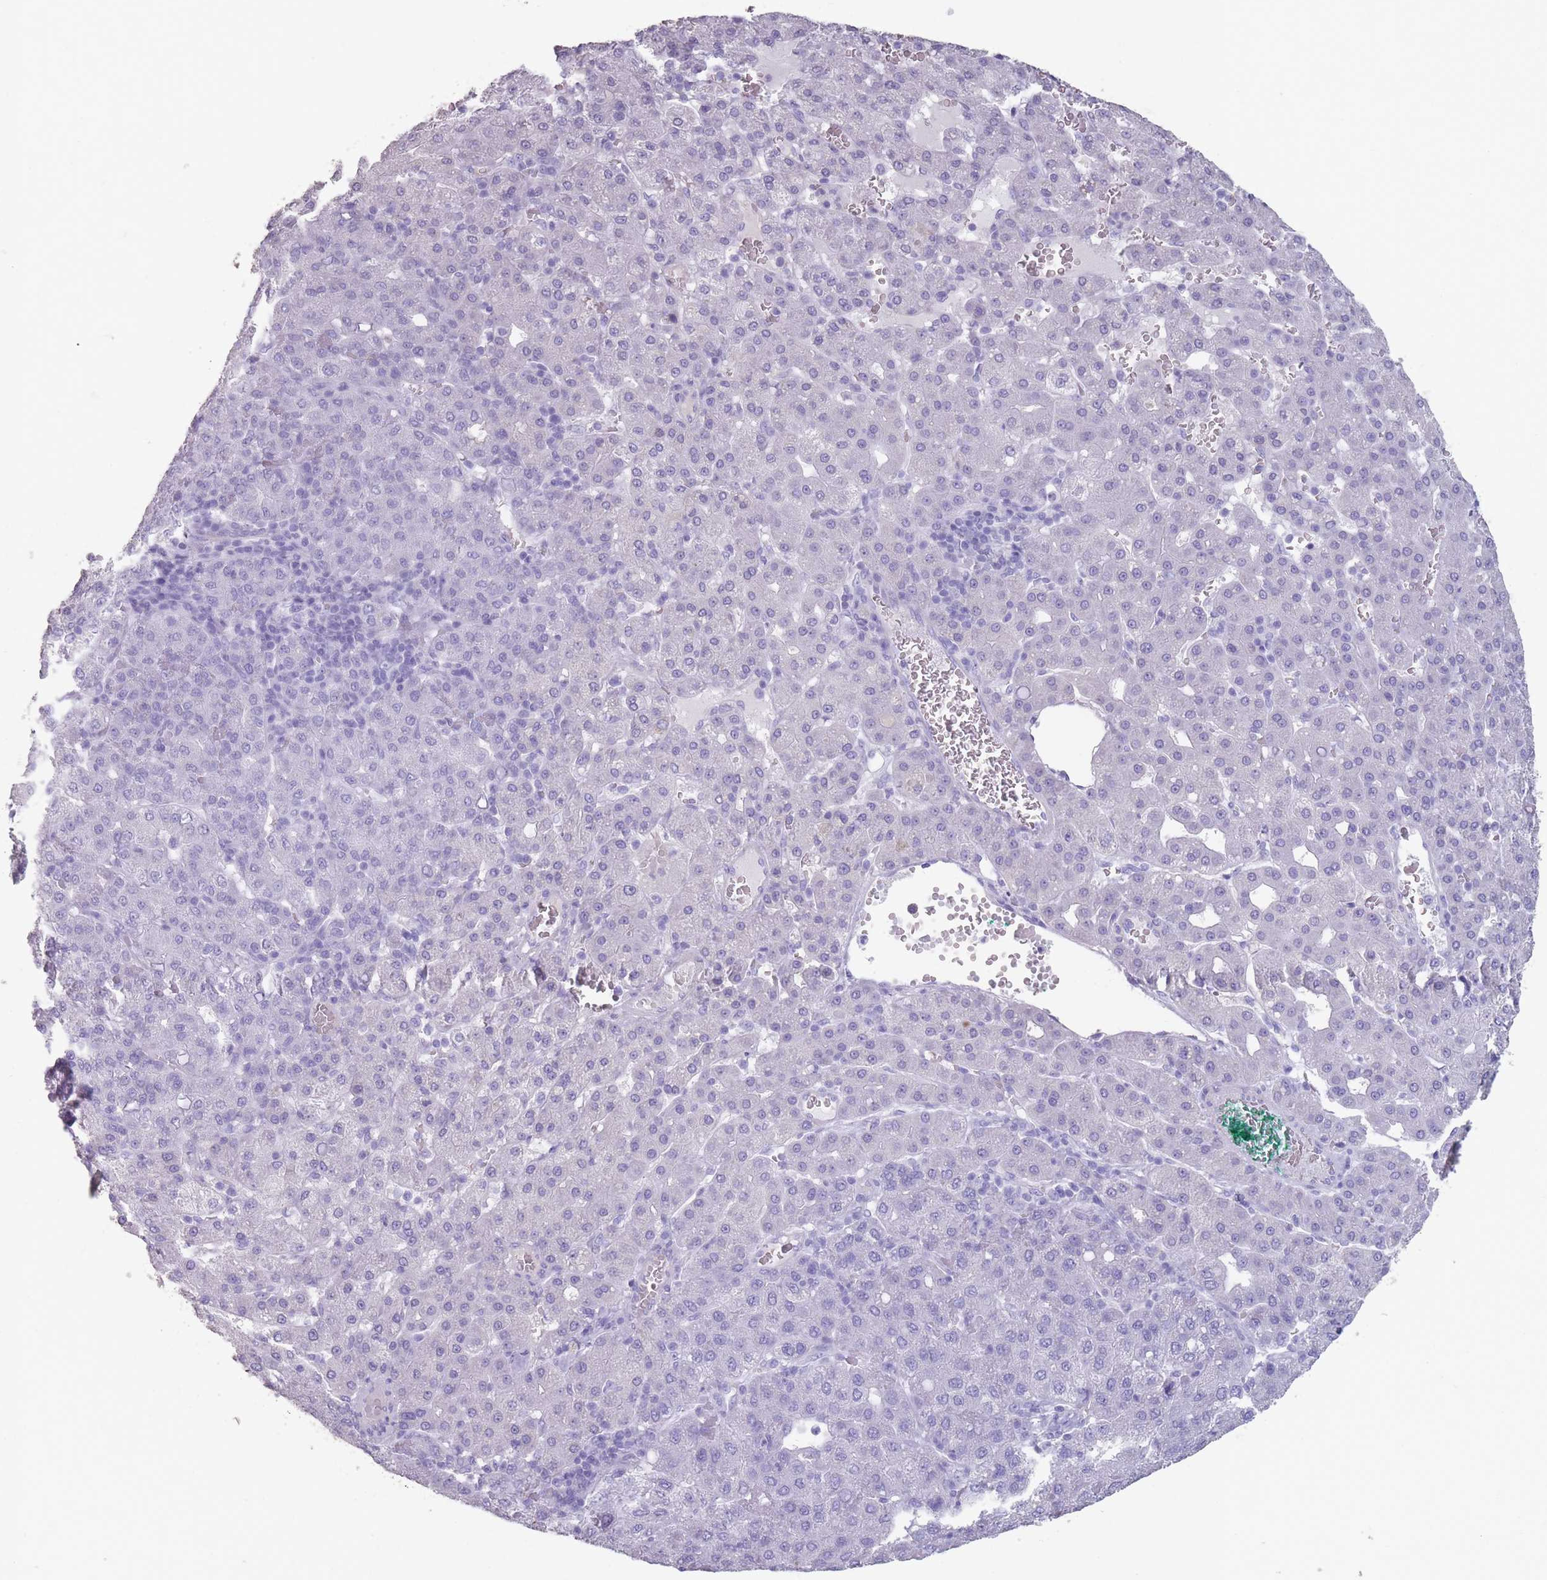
{"staining": {"intensity": "negative", "quantity": "none", "location": "none"}, "tissue": "liver cancer", "cell_type": "Tumor cells", "image_type": "cancer", "snomed": [{"axis": "morphology", "description": "Carcinoma, Hepatocellular, NOS"}, {"axis": "topography", "description": "Liver"}], "caption": "Tumor cells are negative for brown protein staining in hepatocellular carcinoma (liver).", "gene": "RHBG", "patient": {"sex": "male", "age": 65}}